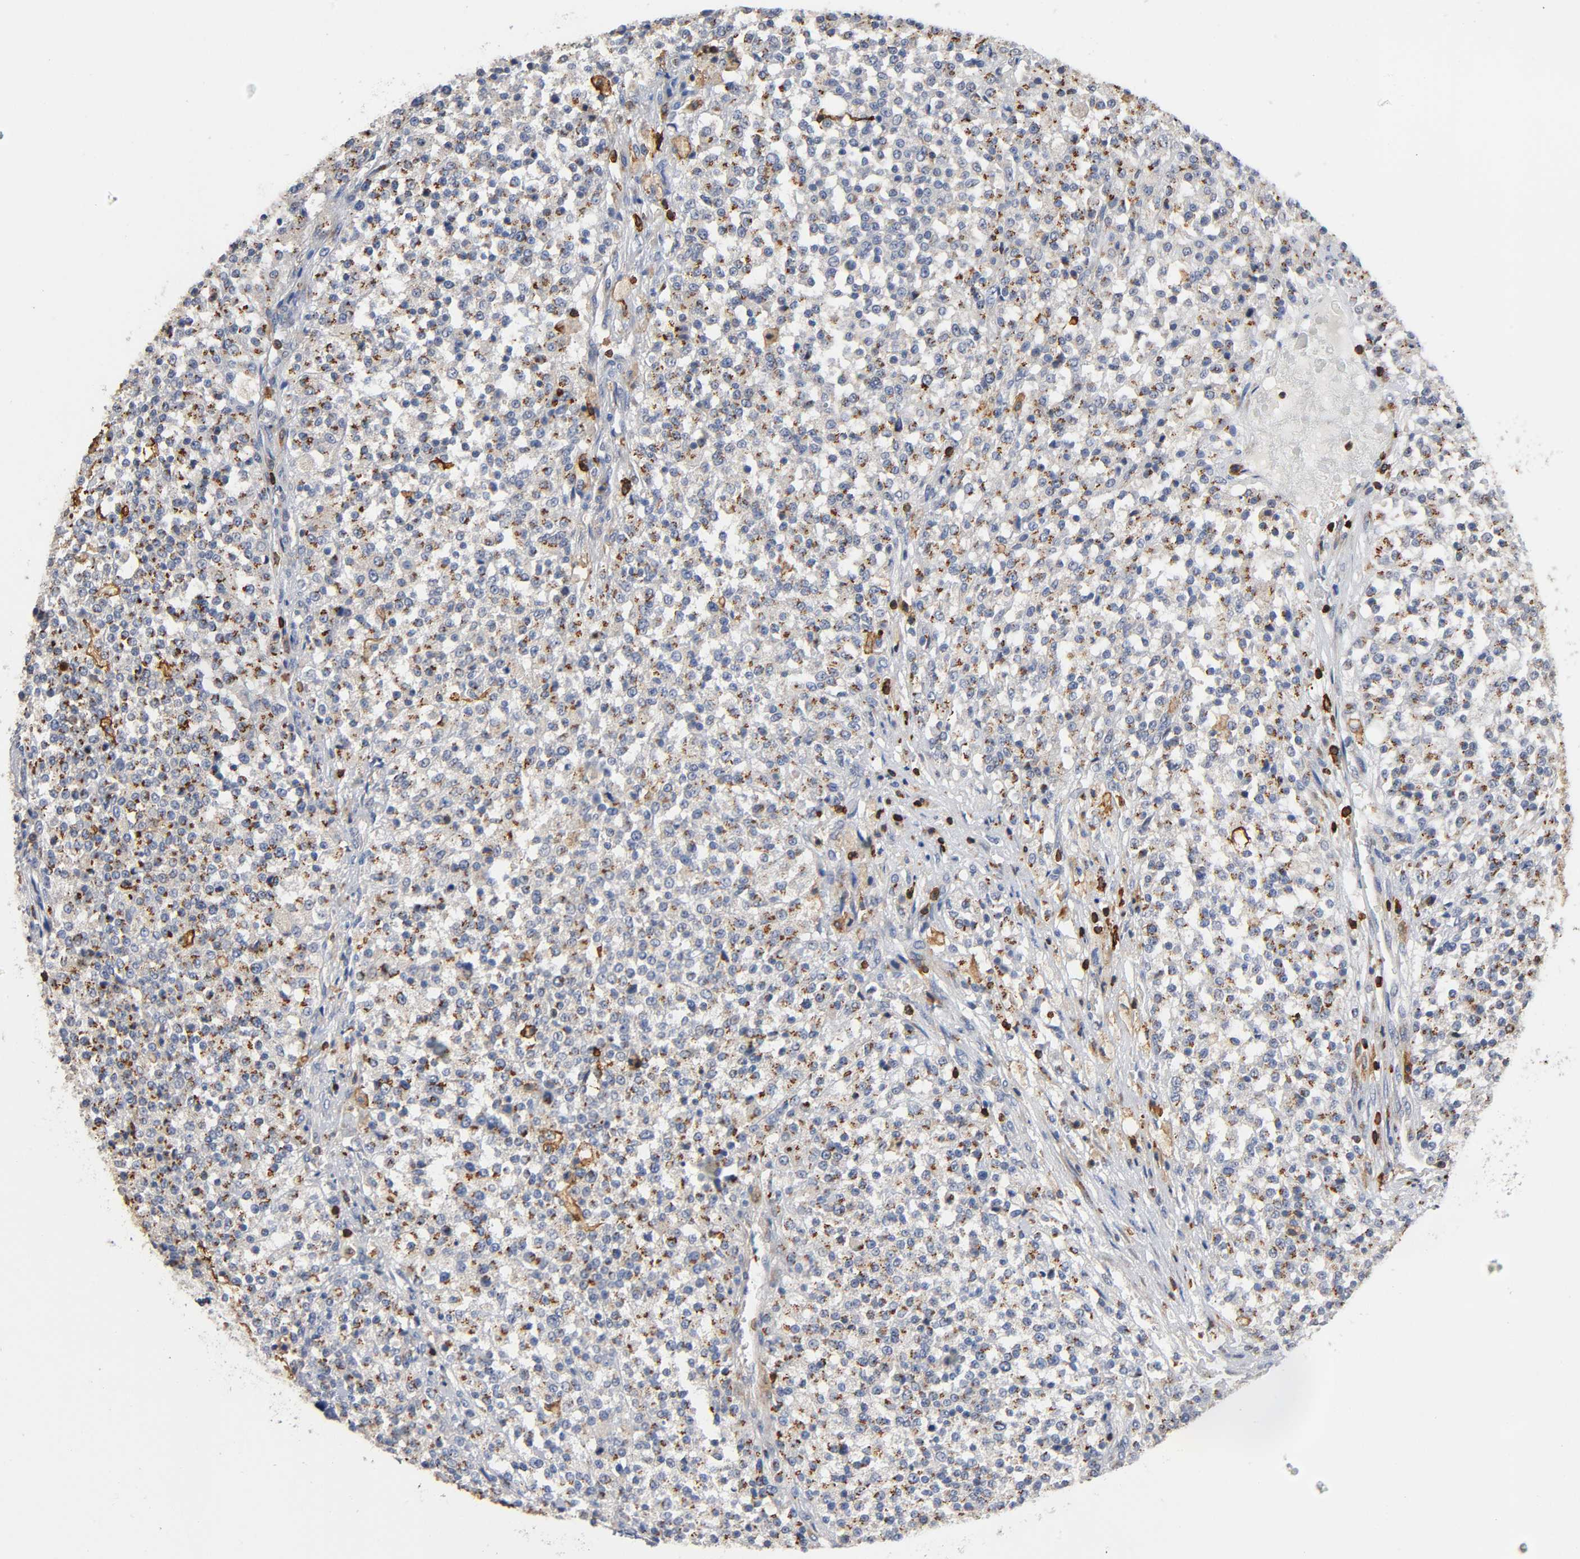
{"staining": {"intensity": "moderate", "quantity": "25%-75%", "location": "cytoplasmic/membranous"}, "tissue": "testis cancer", "cell_type": "Tumor cells", "image_type": "cancer", "snomed": [{"axis": "morphology", "description": "Seminoma, NOS"}, {"axis": "topography", "description": "Testis"}], "caption": "Testis seminoma tissue reveals moderate cytoplasmic/membranous expression in about 25%-75% of tumor cells", "gene": "CAPN10", "patient": {"sex": "male", "age": 59}}